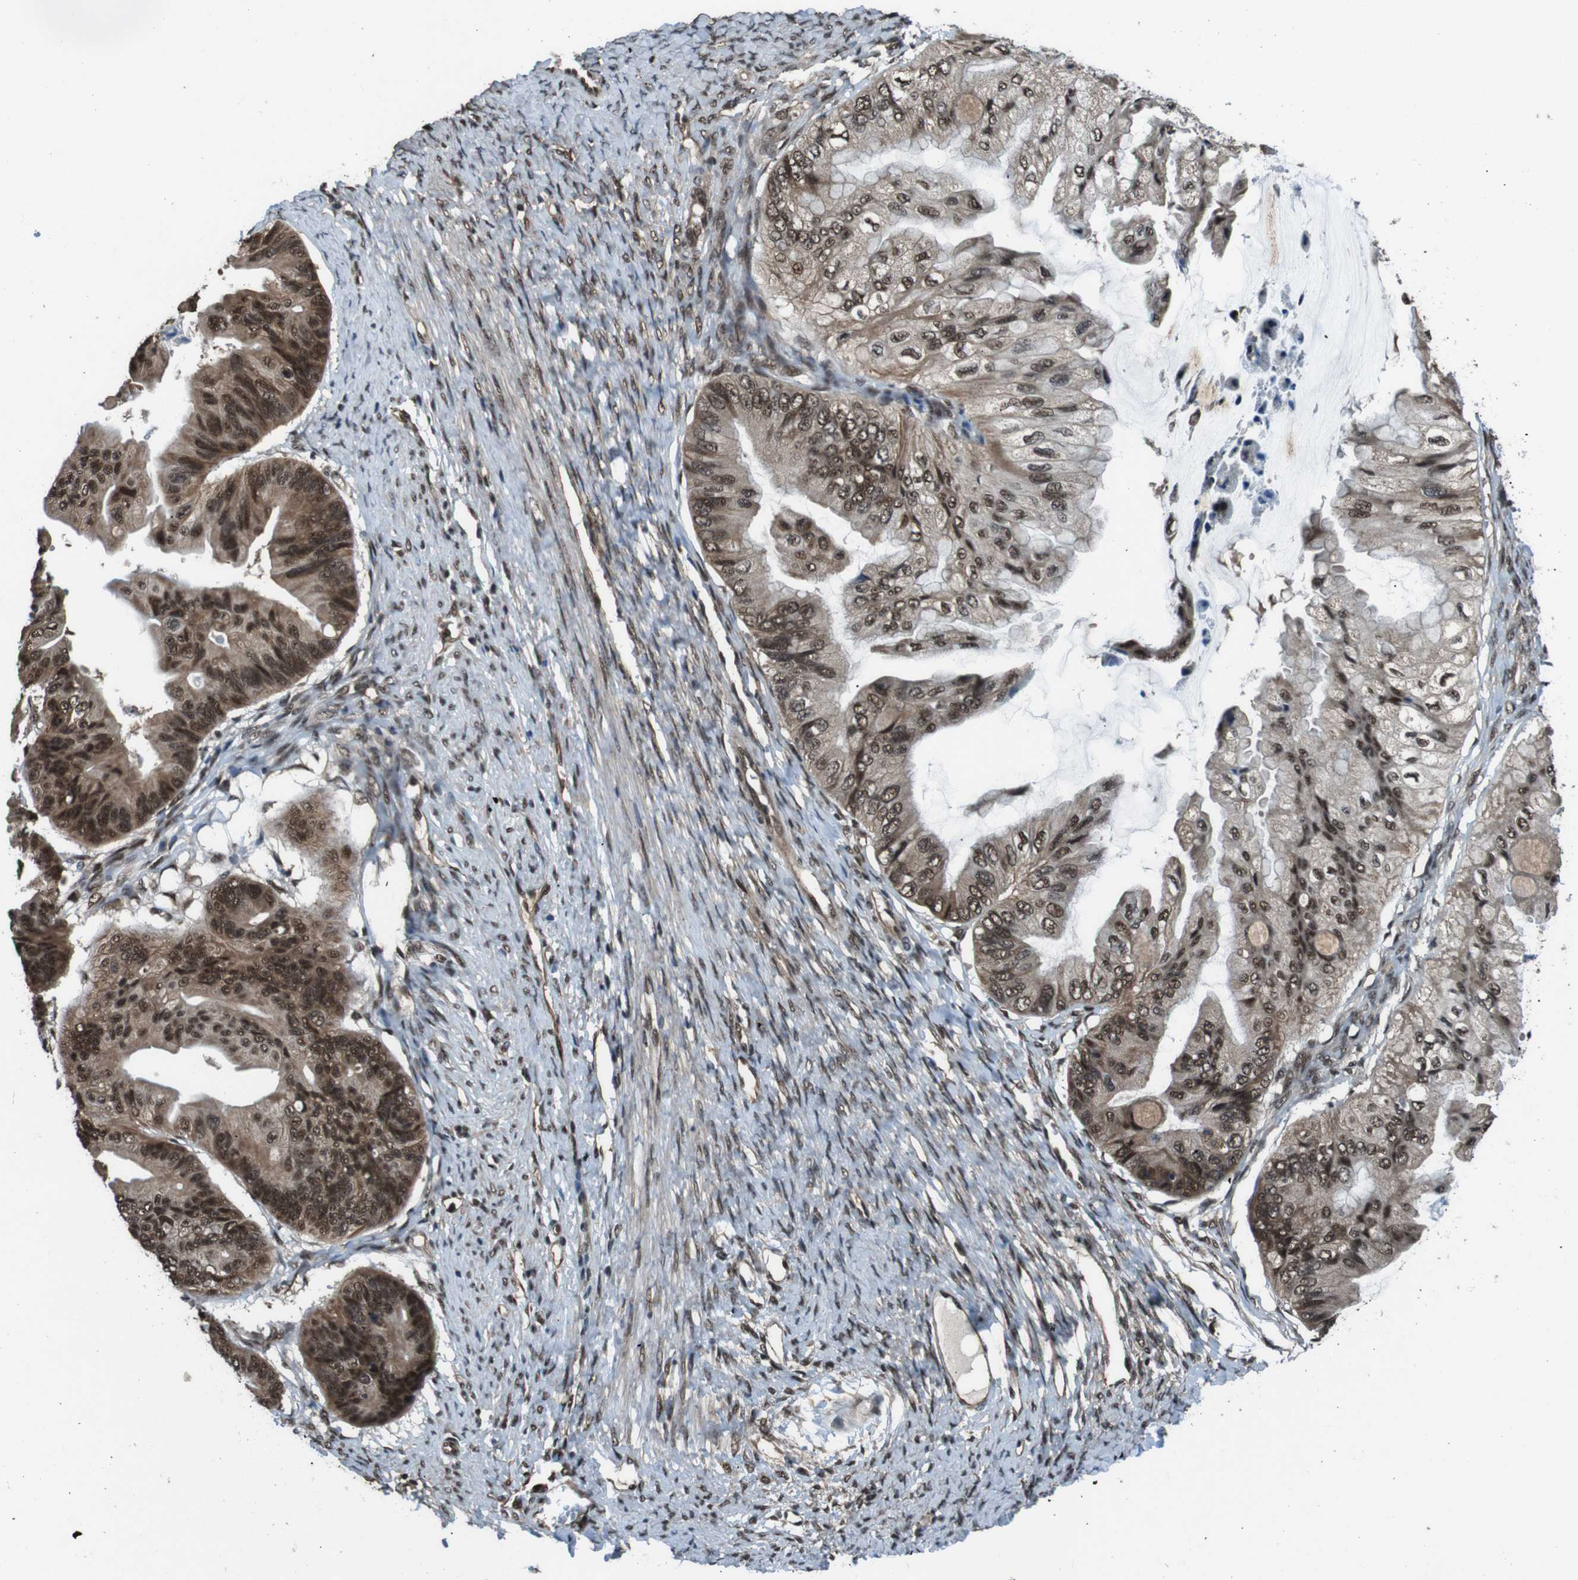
{"staining": {"intensity": "strong", "quantity": ">75%", "location": "cytoplasmic/membranous,nuclear"}, "tissue": "ovarian cancer", "cell_type": "Tumor cells", "image_type": "cancer", "snomed": [{"axis": "morphology", "description": "Cystadenocarcinoma, mucinous, NOS"}, {"axis": "topography", "description": "Ovary"}], "caption": "Immunohistochemistry (IHC) of ovarian mucinous cystadenocarcinoma exhibits high levels of strong cytoplasmic/membranous and nuclear expression in approximately >75% of tumor cells. The staining was performed using DAB, with brown indicating positive protein expression. Nuclei are stained blue with hematoxylin.", "gene": "NR4A2", "patient": {"sex": "female", "age": 61}}